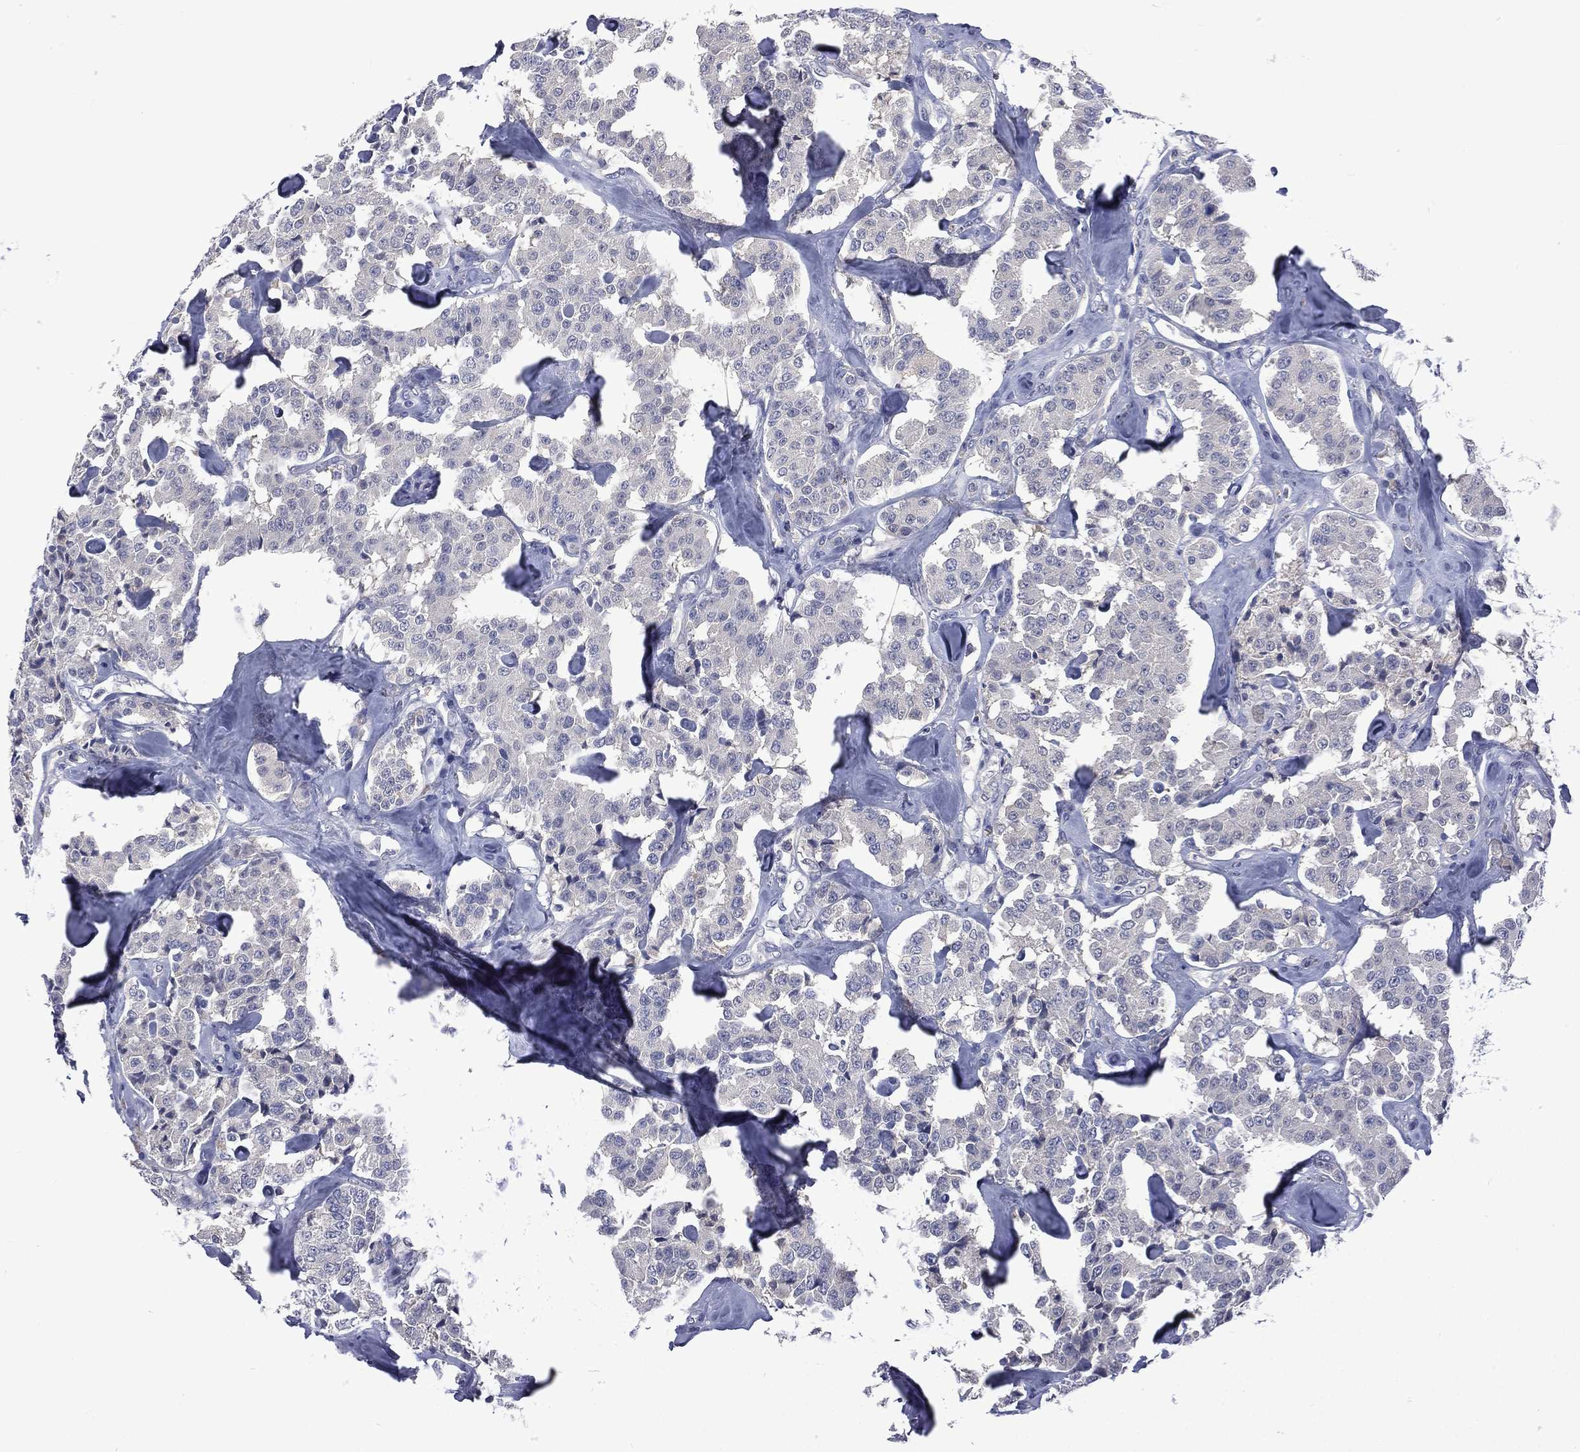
{"staining": {"intensity": "negative", "quantity": "none", "location": "none"}, "tissue": "carcinoid", "cell_type": "Tumor cells", "image_type": "cancer", "snomed": [{"axis": "morphology", "description": "Carcinoid, malignant, NOS"}, {"axis": "topography", "description": "Pancreas"}], "caption": "Micrograph shows no protein expression in tumor cells of malignant carcinoid tissue.", "gene": "CA12", "patient": {"sex": "male", "age": 41}}